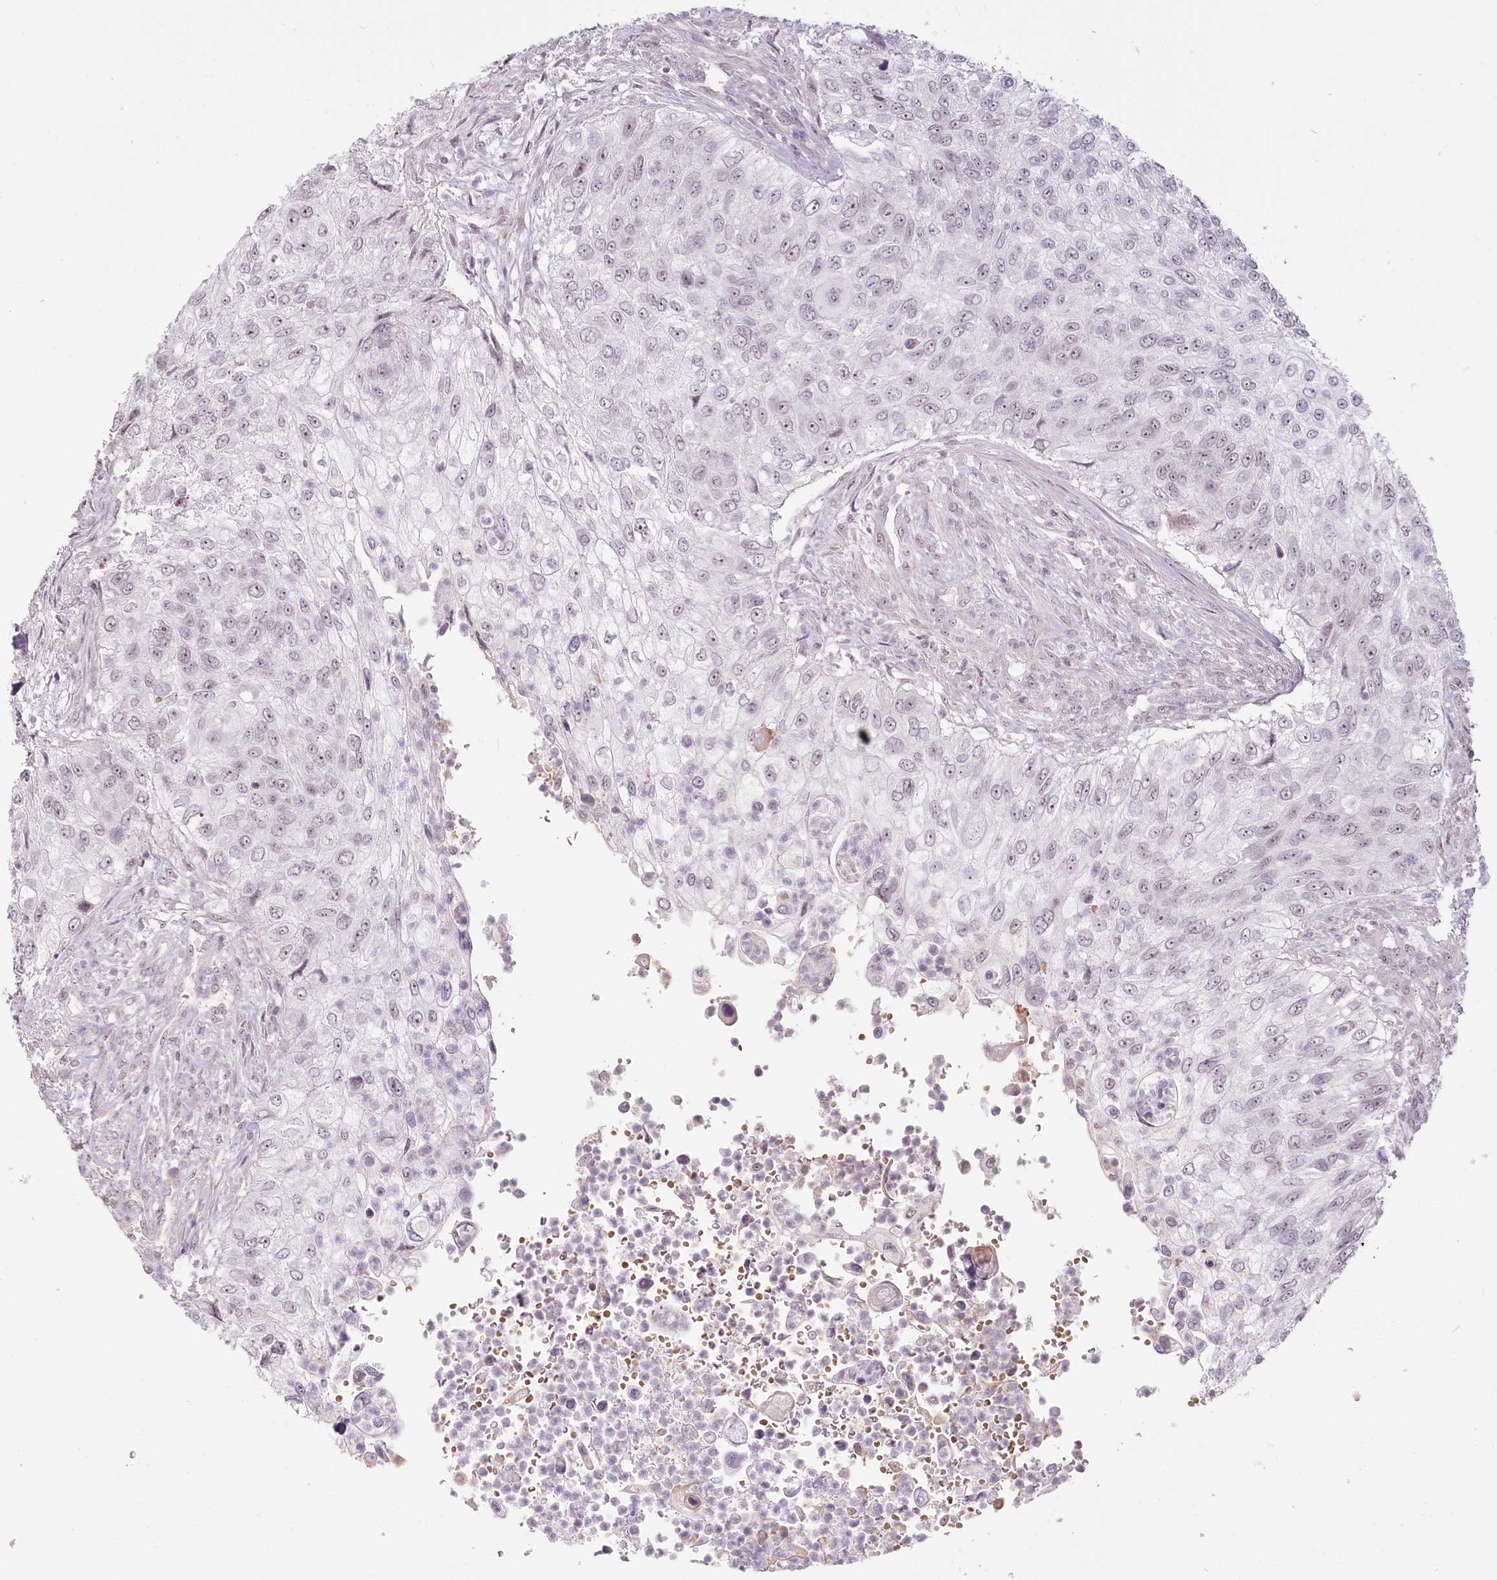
{"staining": {"intensity": "weak", "quantity": "<25%", "location": "nuclear"}, "tissue": "urothelial cancer", "cell_type": "Tumor cells", "image_type": "cancer", "snomed": [{"axis": "morphology", "description": "Urothelial carcinoma, High grade"}, {"axis": "topography", "description": "Urinary bladder"}], "caption": "DAB (3,3'-diaminobenzidine) immunohistochemical staining of human urothelial carcinoma (high-grade) shows no significant positivity in tumor cells. The staining was performed using DAB to visualize the protein expression in brown, while the nuclei were stained in blue with hematoxylin (Magnification: 20x).", "gene": "EXOSC7", "patient": {"sex": "female", "age": 60}}